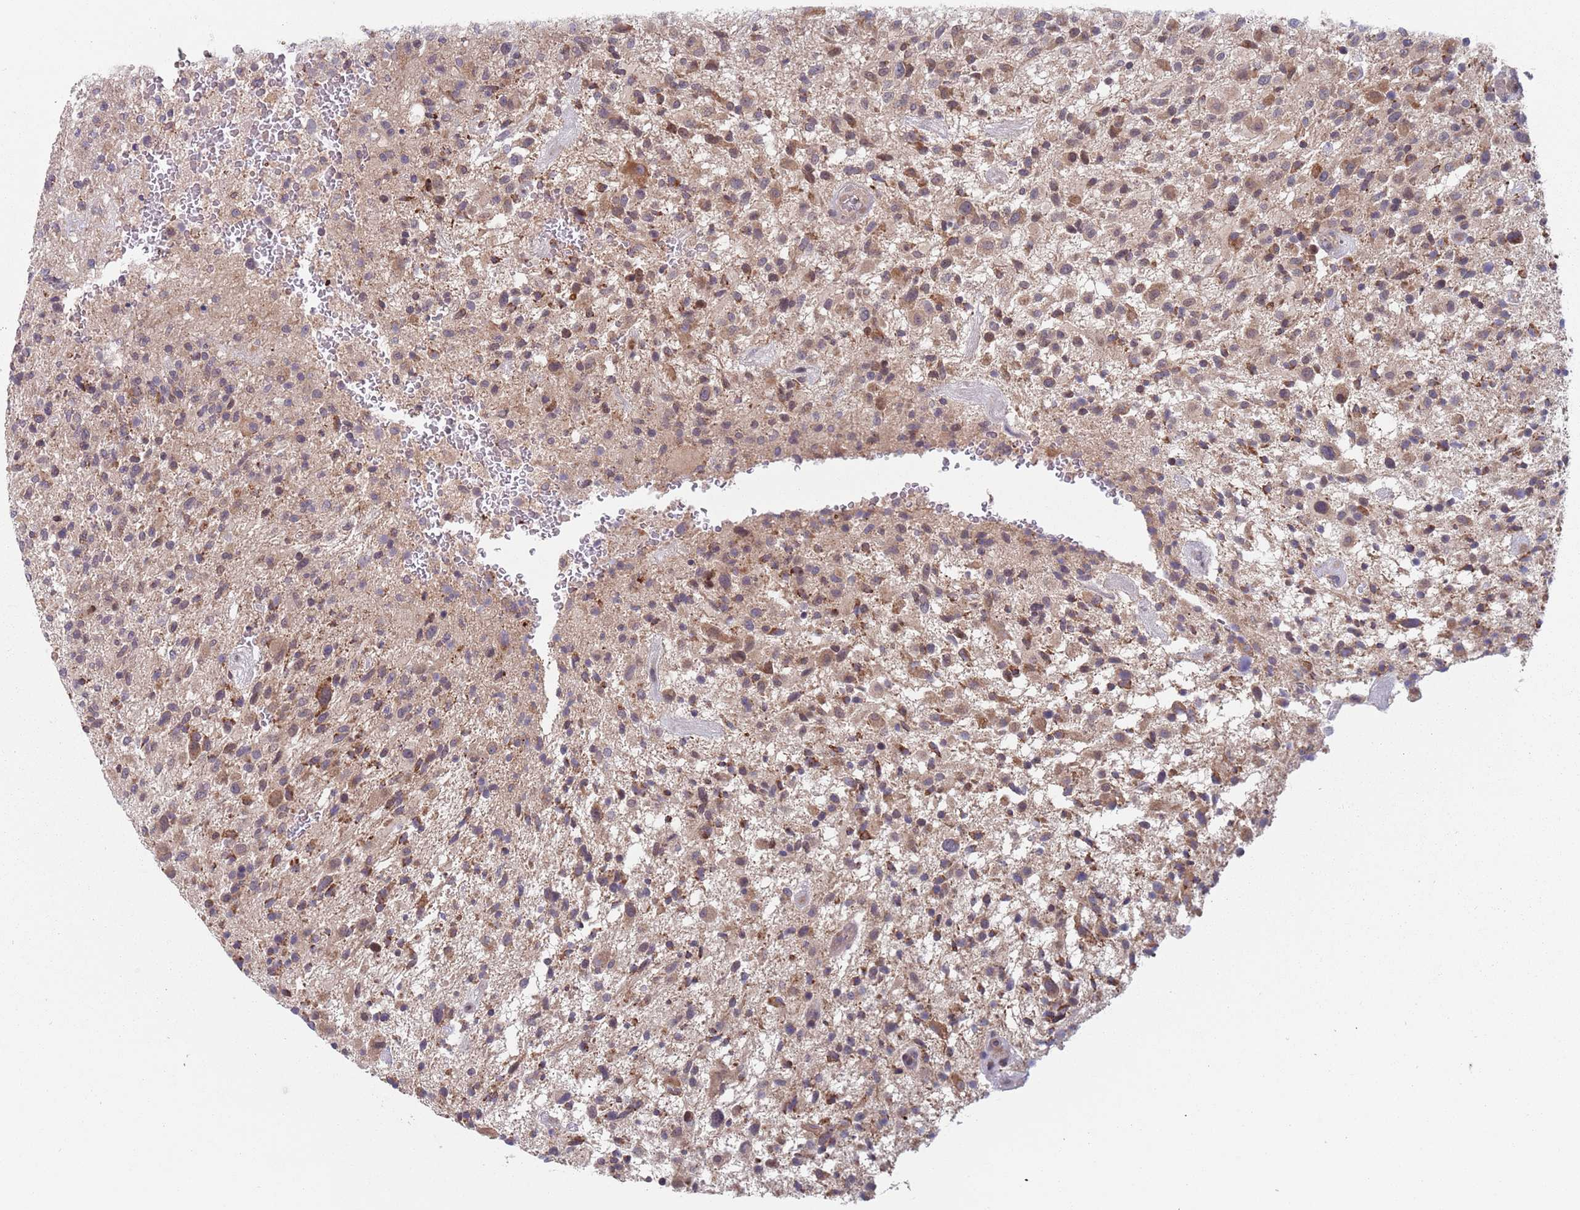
{"staining": {"intensity": "moderate", "quantity": "25%-75%", "location": "cytoplasmic/membranous"}, "tissue": "glioma", "cell_type": "Tumor cells", "image_type": "cancer", "snomed": [{"axis": "morphology", "description": "Glioma, malignant, High grade"}, {"axis": "topography", "description": "Brain"}], "caption": "Brown immunohistochemical staining in malignant glioma (high-grade) displays moderate cytoplasmic/membranous positivity in about 25%-75% of tumor cells. The protein is stained brown, and the nuclei are stained in blue (DAB IHC with brightfield microscopy, high magnification).", "gene": "ZNF140", "patient": {"sex": "male", "age": 47}}